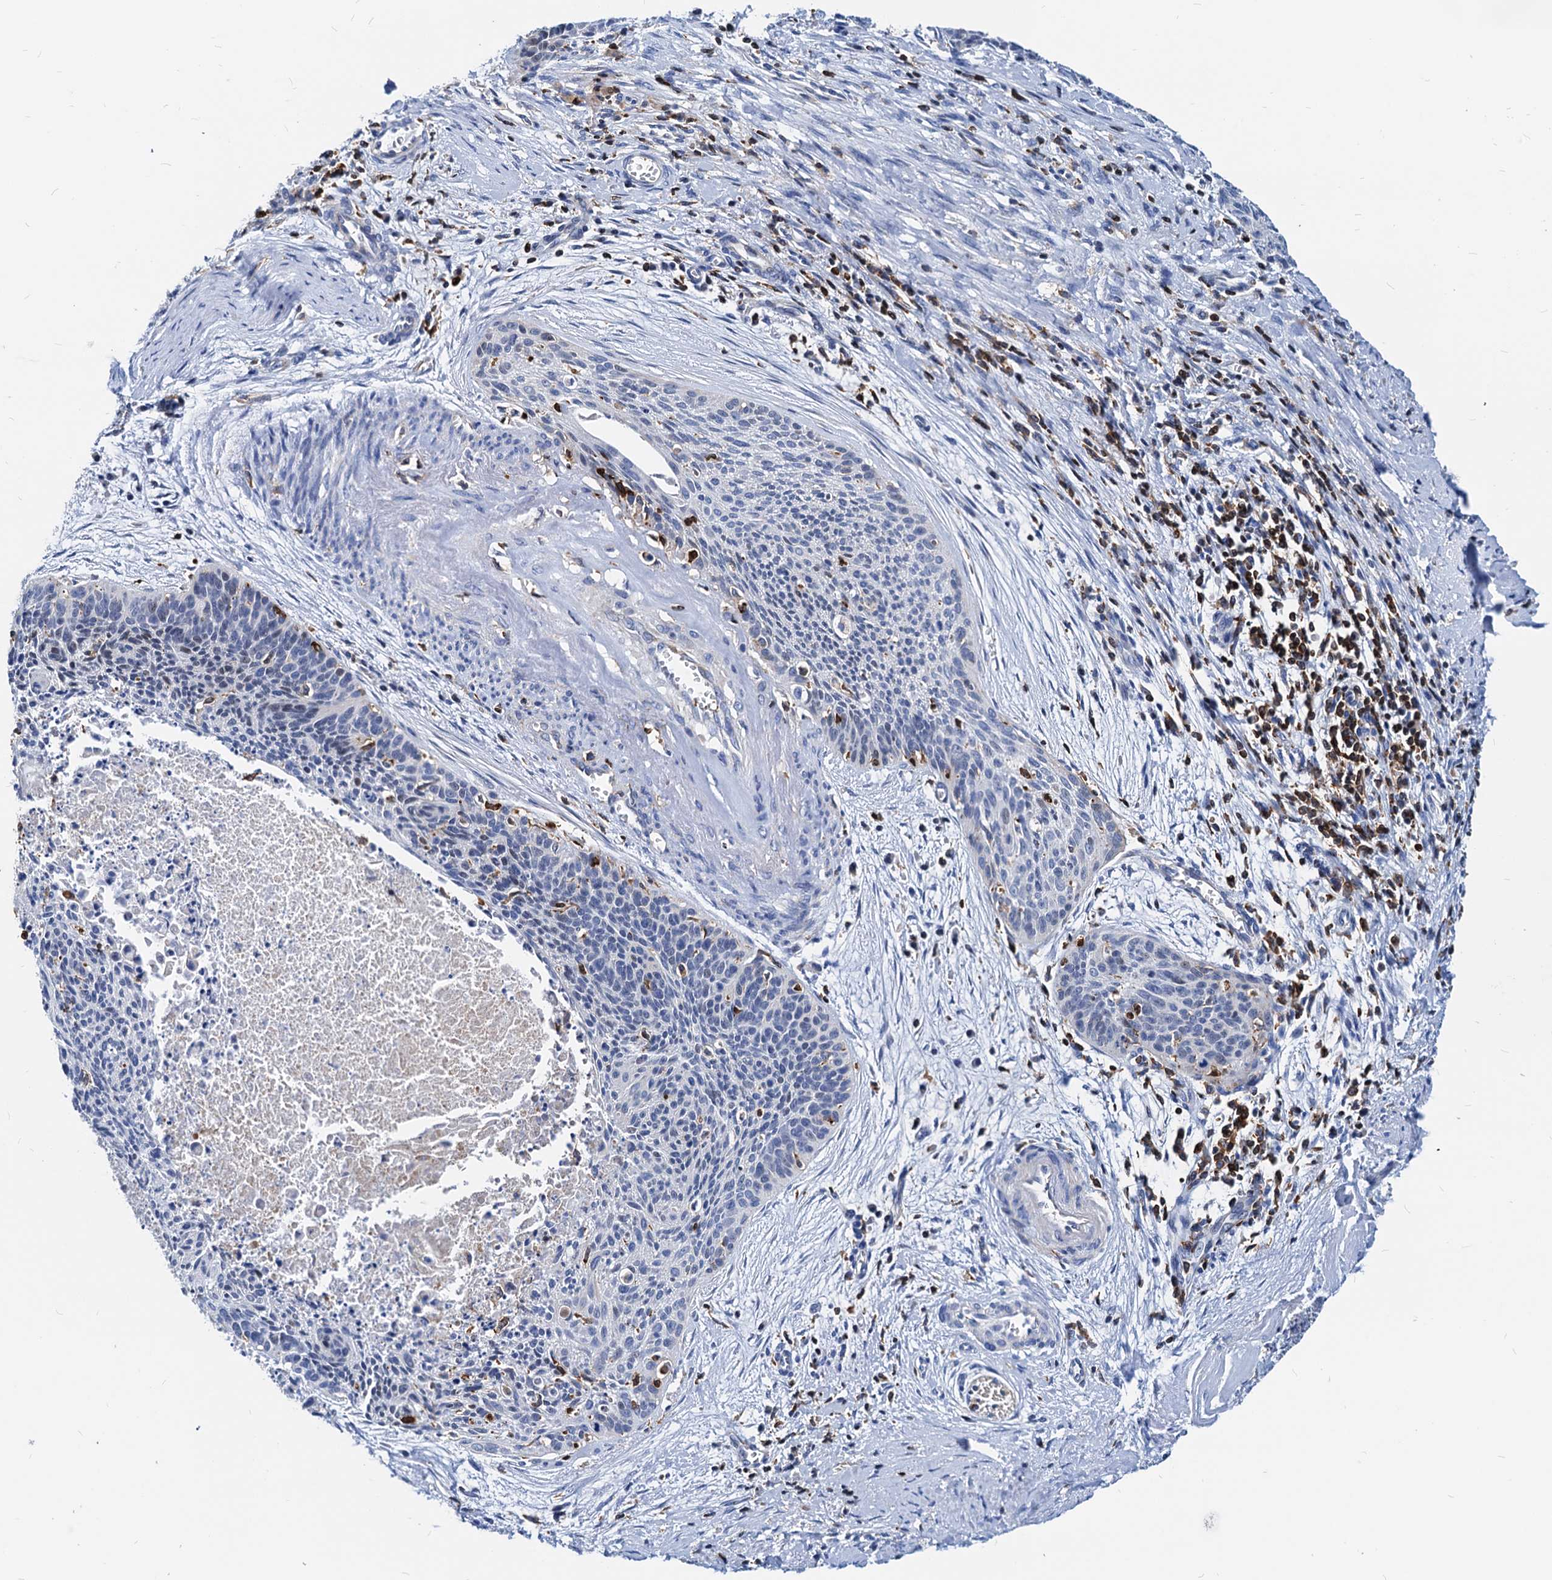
{"staining": {"intensity": "negative", "quantity": "none", "location": "none"}, "tissue": "cervical cancer", "cell_type": "Tumor cells", "image_type": "cancer", "snomed": [{"axis": "morphology", "description": "Squamous cell carcinoma, NOS"}, {"axis": "topography", "description": "Cervix"}], "caption": "This micrograph is of cervical cancer (squamous cell carcinoma) stained with IHC to label a protein in brown with the nuclei are counter-stained blue. There is no positivity in tumor cells. (DAB (3,3'-diaminobenzidine) immunohistochemistry, high magnification).", "gene": "LCP2", "patient": {"sex": "female", "age": 55}}